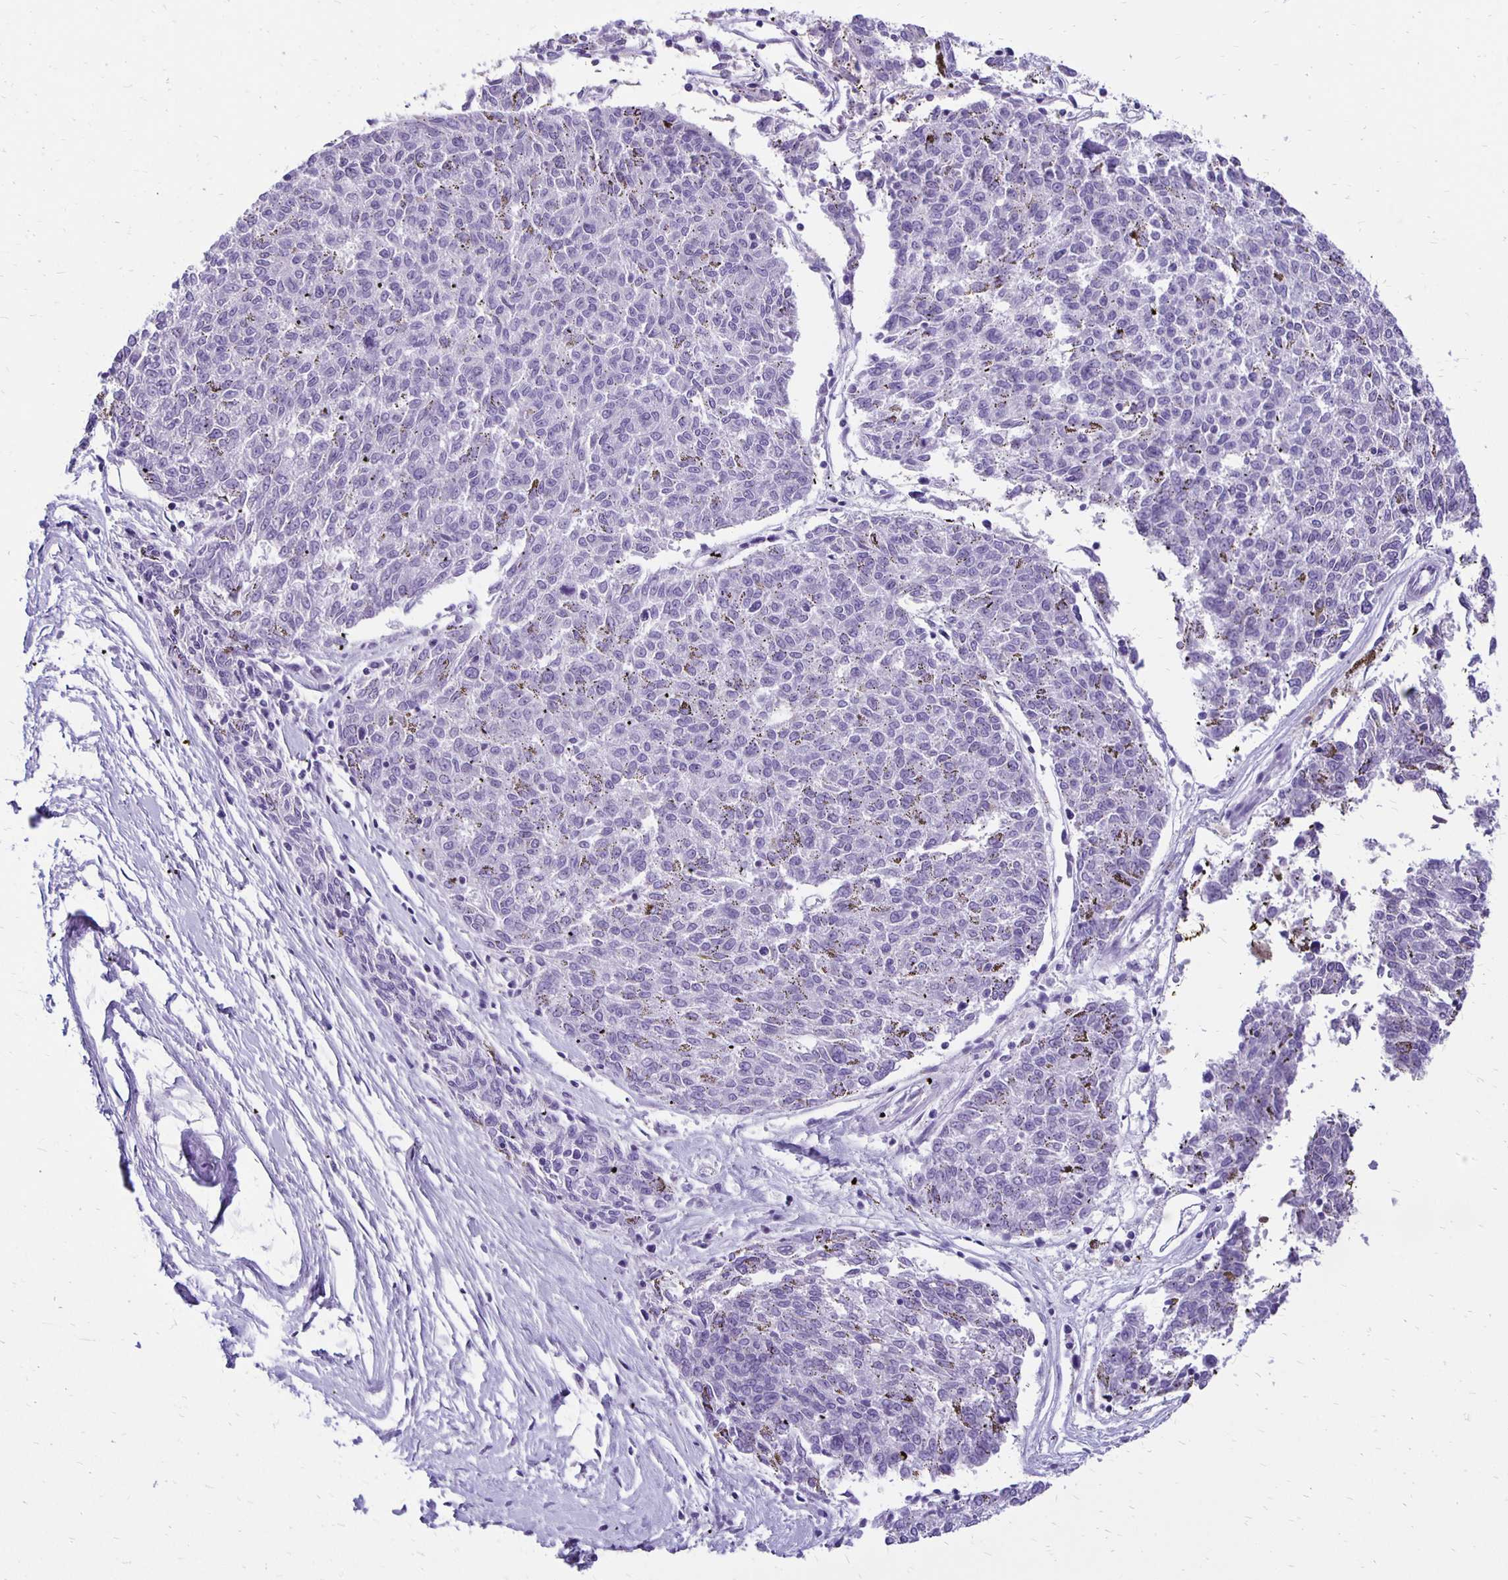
{"staining": {"intensity": "negative", "quantity": "none", "location": "none"}, "tissue": "melanoma", "cell_type": "Tumor cells", "image_type": "cancer", "snomed": [{"axis": "morphology", "description": "Malignant melanoma, NOS"}, {"axis": "topography", "description": "Skin"}], "caption": "This is an IHC micrograph of malignant melanoma. There is no expression in tumor cells.", "gene": "ANKRD45", "patient": {"sex": "female", "age": 72}}